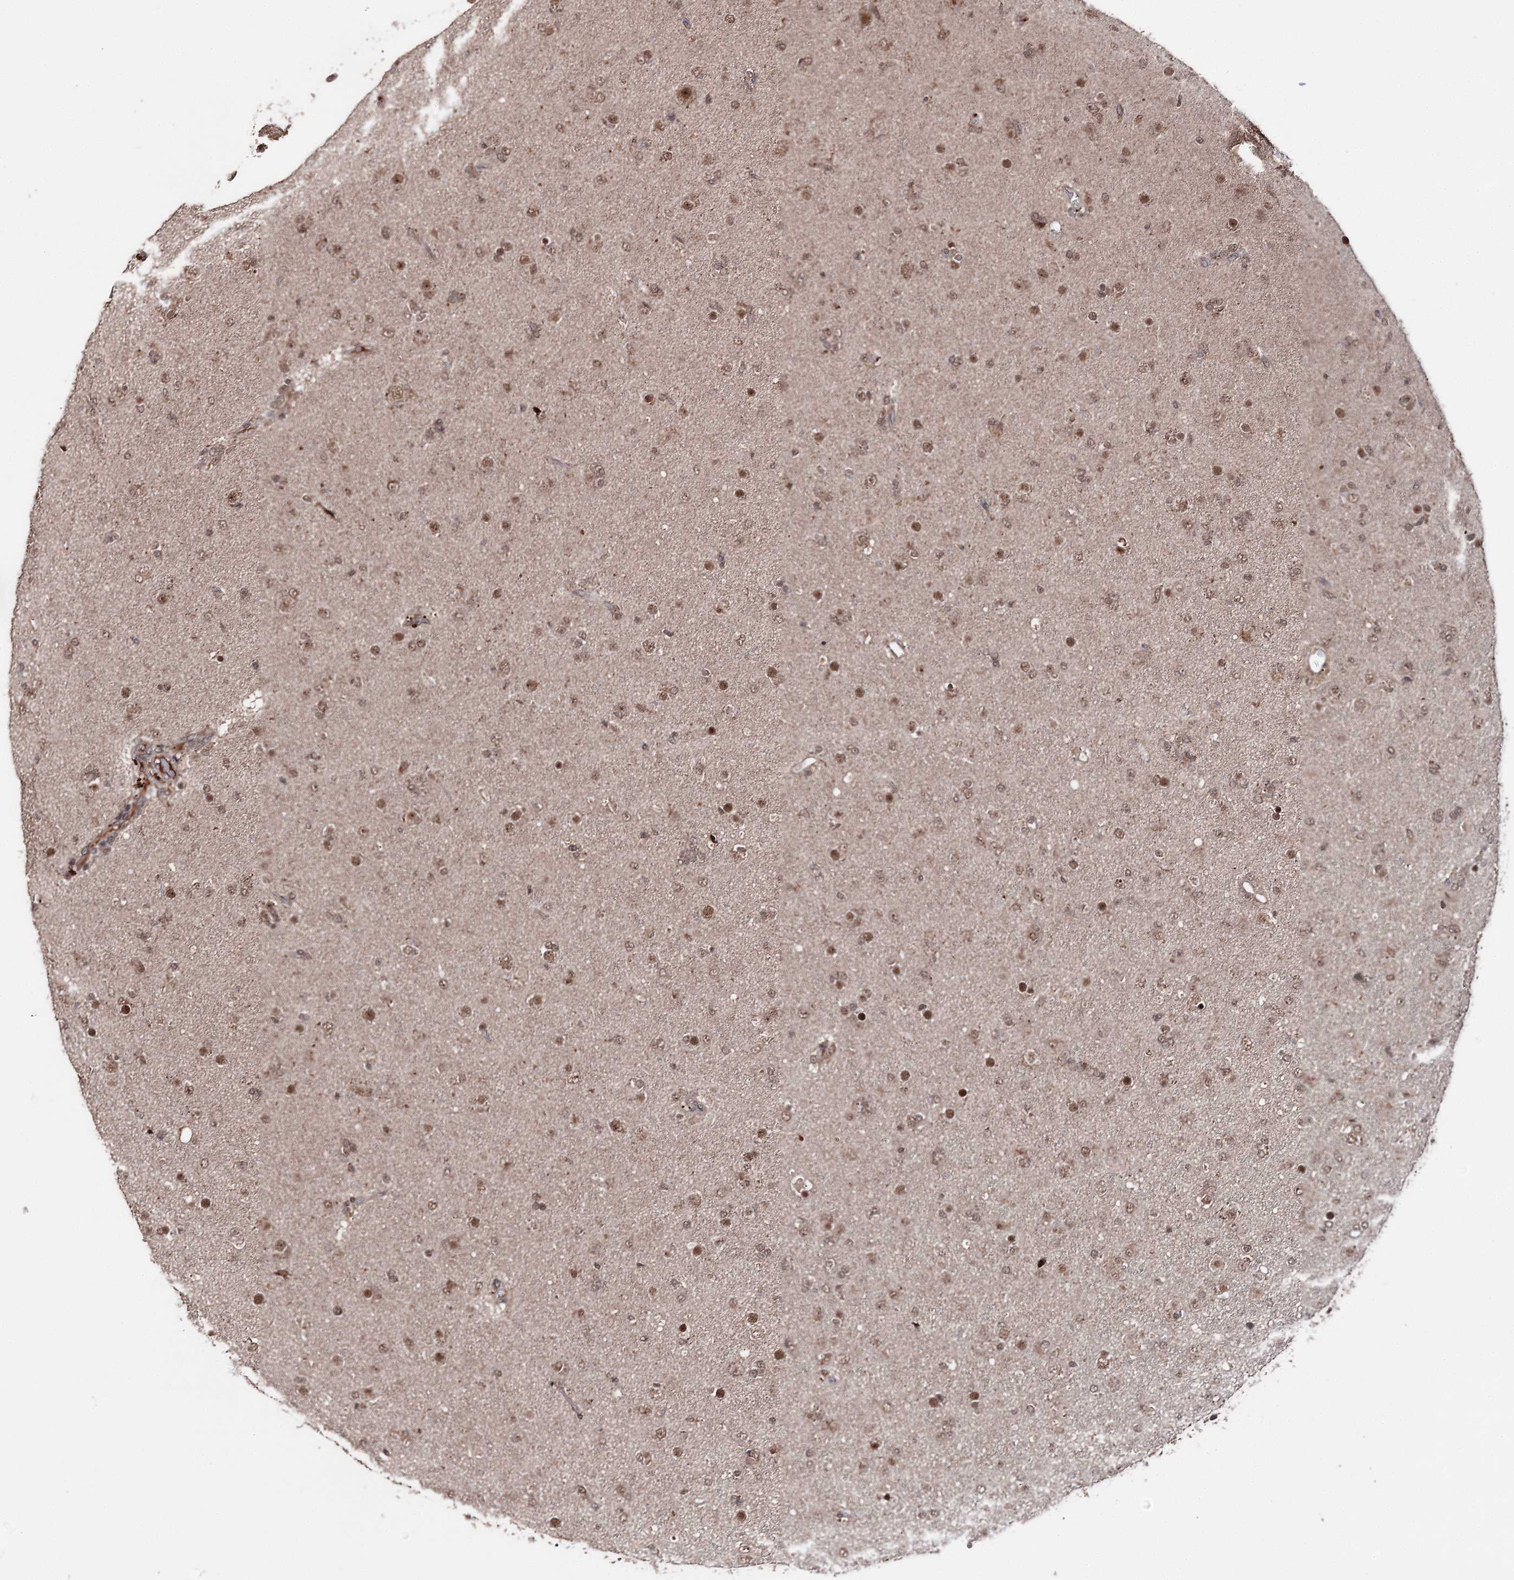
{"staining": {"intensity": "moderate", "quantity": ">75%", "location": "nuclear"}, "tissue": "glioma", "cell_type": "Tumor cells", "image_type": "cancer", "snomed": [{"axis": "morphology", "description": "Glioma, malignant, Low grade"}, {"axis": "topography", "description": "Brain"}], "caption": "Malignant low-grade glioma stained with immunohistochemistry reveals moderate nuclear staining in approximately >75% of tumor cells.", "gene": "FAM53B", "patient": {"sex": "male", "age": 65}}